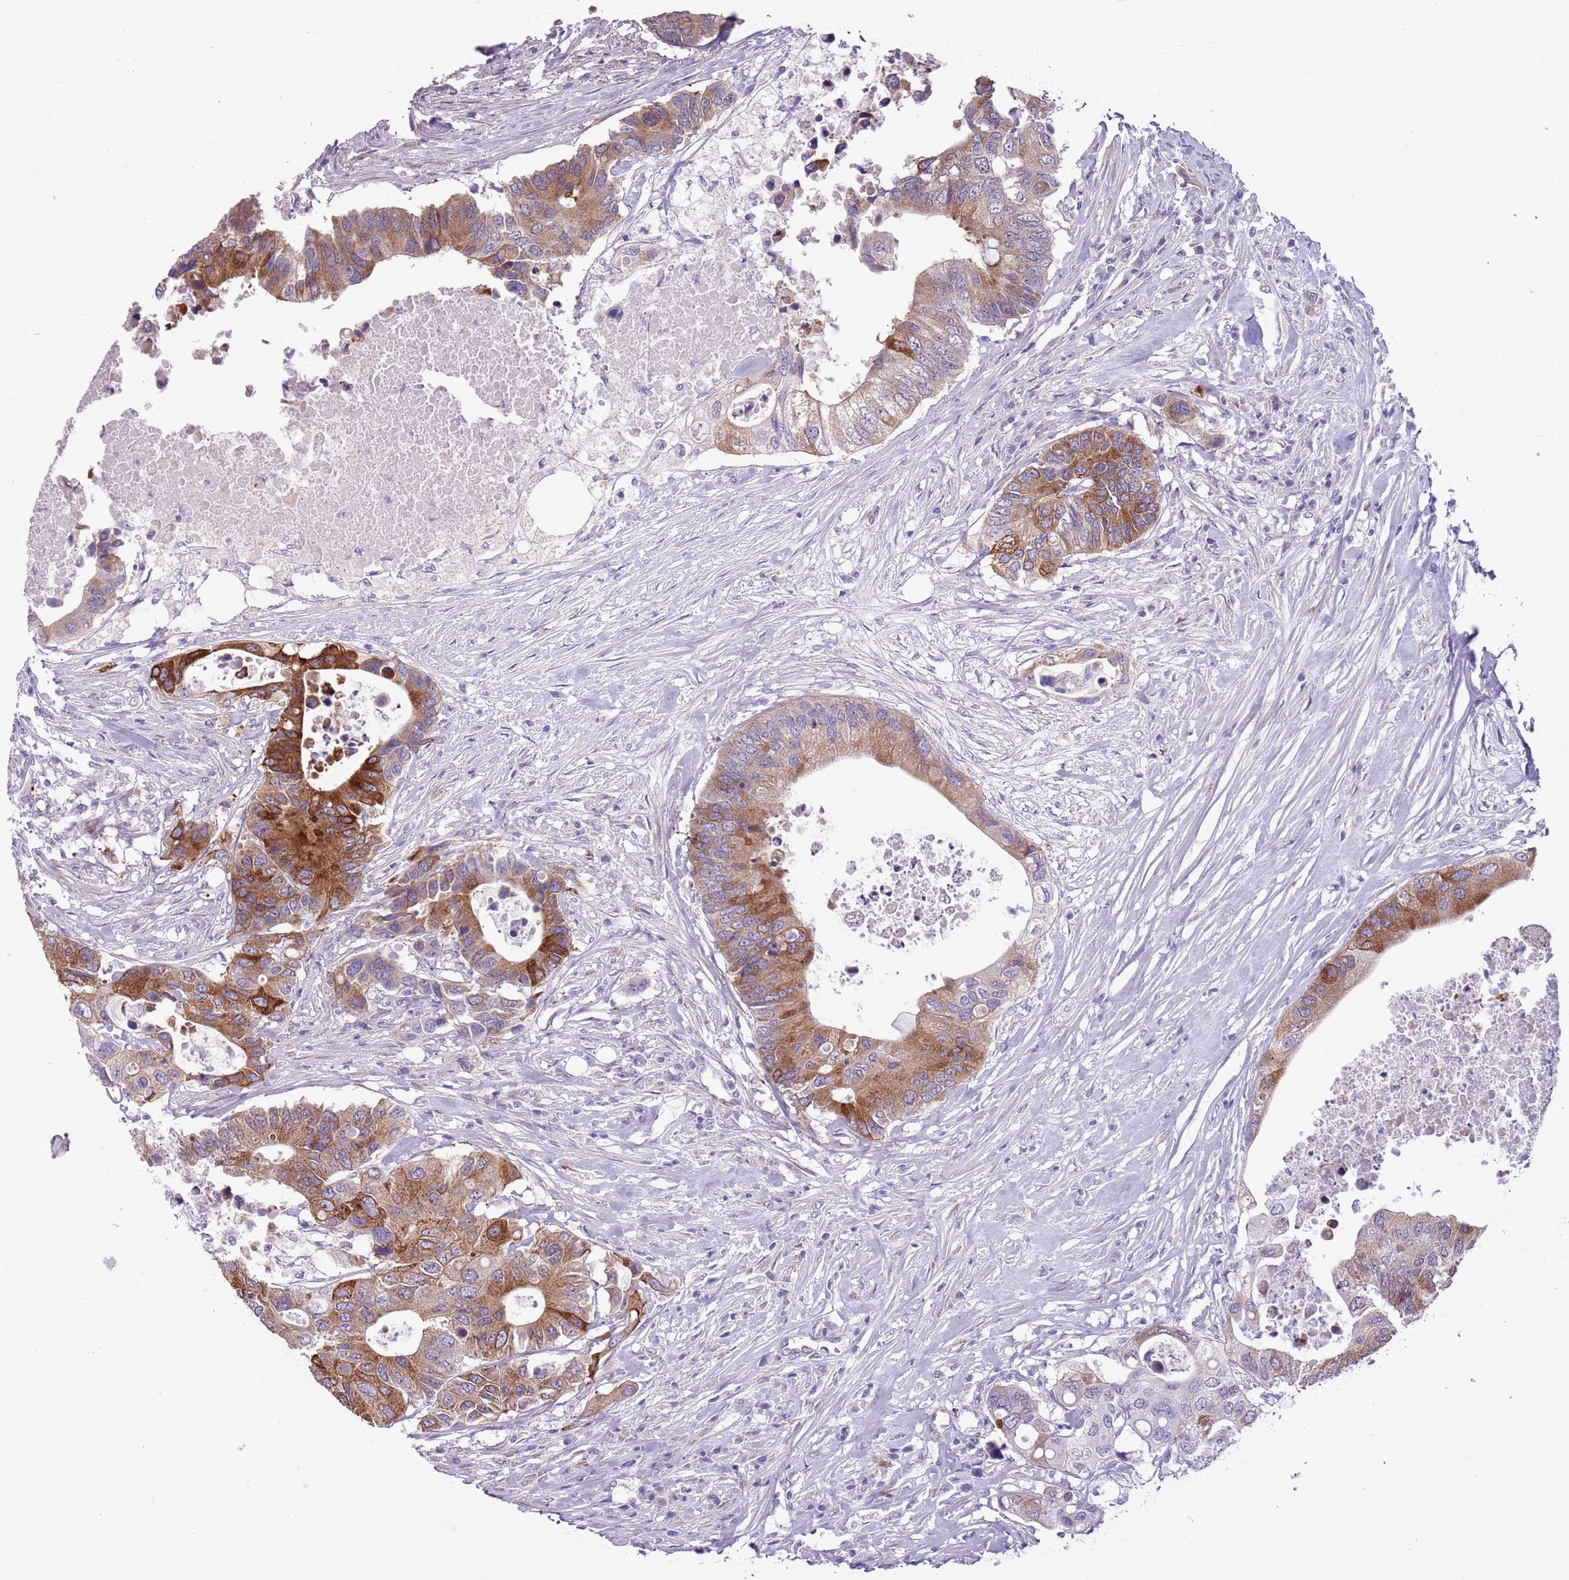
{"staining": {"intensity": "strong", "quantity": "25%-75%", "location": "cytoplasmic/membranous"}, "tissue": "colorectal cancer", "cell_type": "Tumor cells", "image_type": "cancer", "snomed": [{"axis": "morphology", "description": "Adenocarcinoma, NOS"}, {"axis": "topography", "description": "Colon"}], "caption": "Colorectal adenocarcinoma tissue demonstrates strong cytoplasmic/membranous expression in about 25%-75% of tumor cells, visualized by immunohistochemistry.", "gene": "MRPL32", "patient": {"sex": "male", "age": 71}}